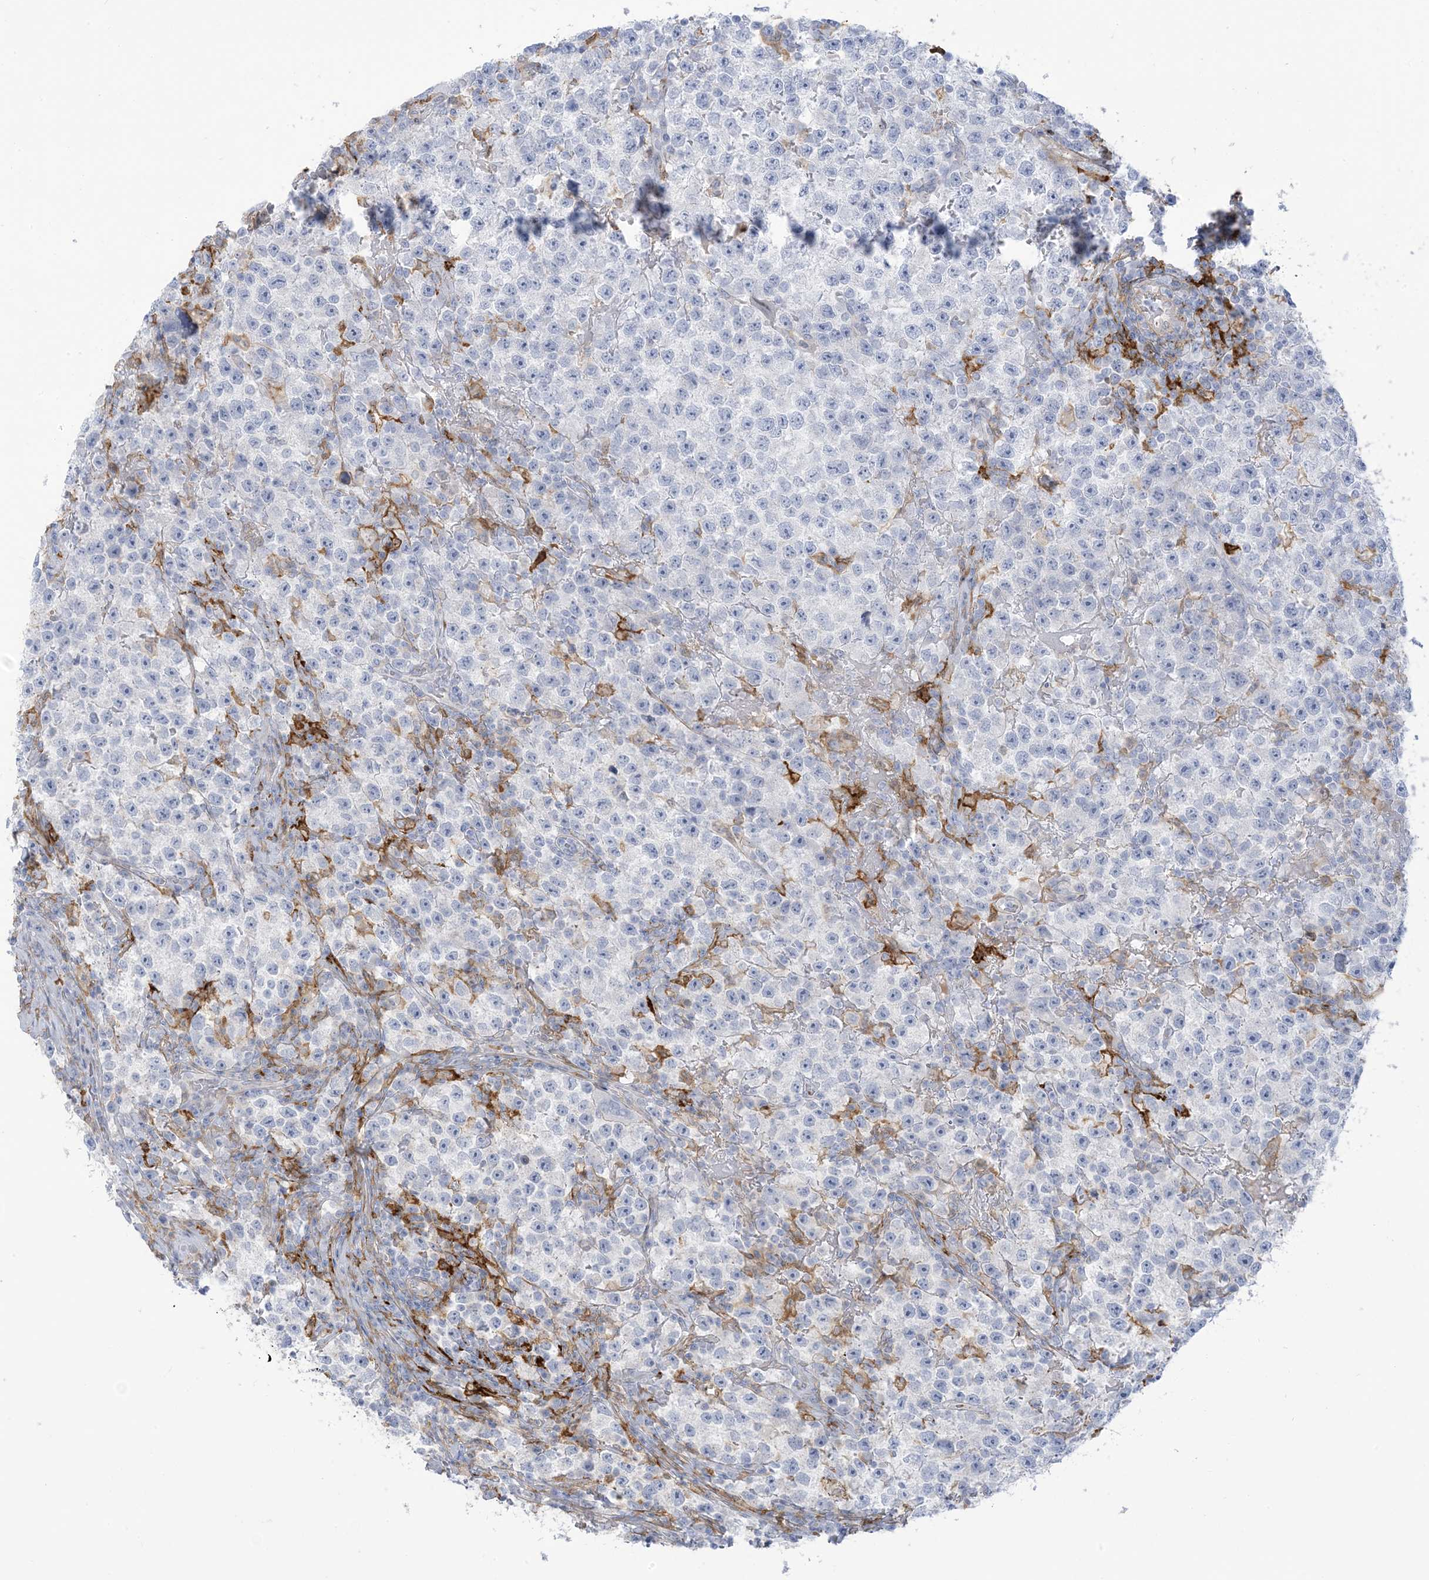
{"staining": {"intensity": "negative", "quantity": "none", "location": "none"}, "tissue": "testis cancer", "cell_type": "Tumor cells", "image_type": "cancer", "snomed": [{"axis": "morphology", "description": "Seminoma, NOS"}, {"axis": "topography", "description": "Testis"}], "caption": "This micrograph is of testis cancer (seminoma) stained with immunohistochemistry to label a protein in brown with the nuclei are counter-stained blue. There is no positivity in tumor cells.", "gene": "ICMT", "patient": {"sex": "male", "age": 22}}